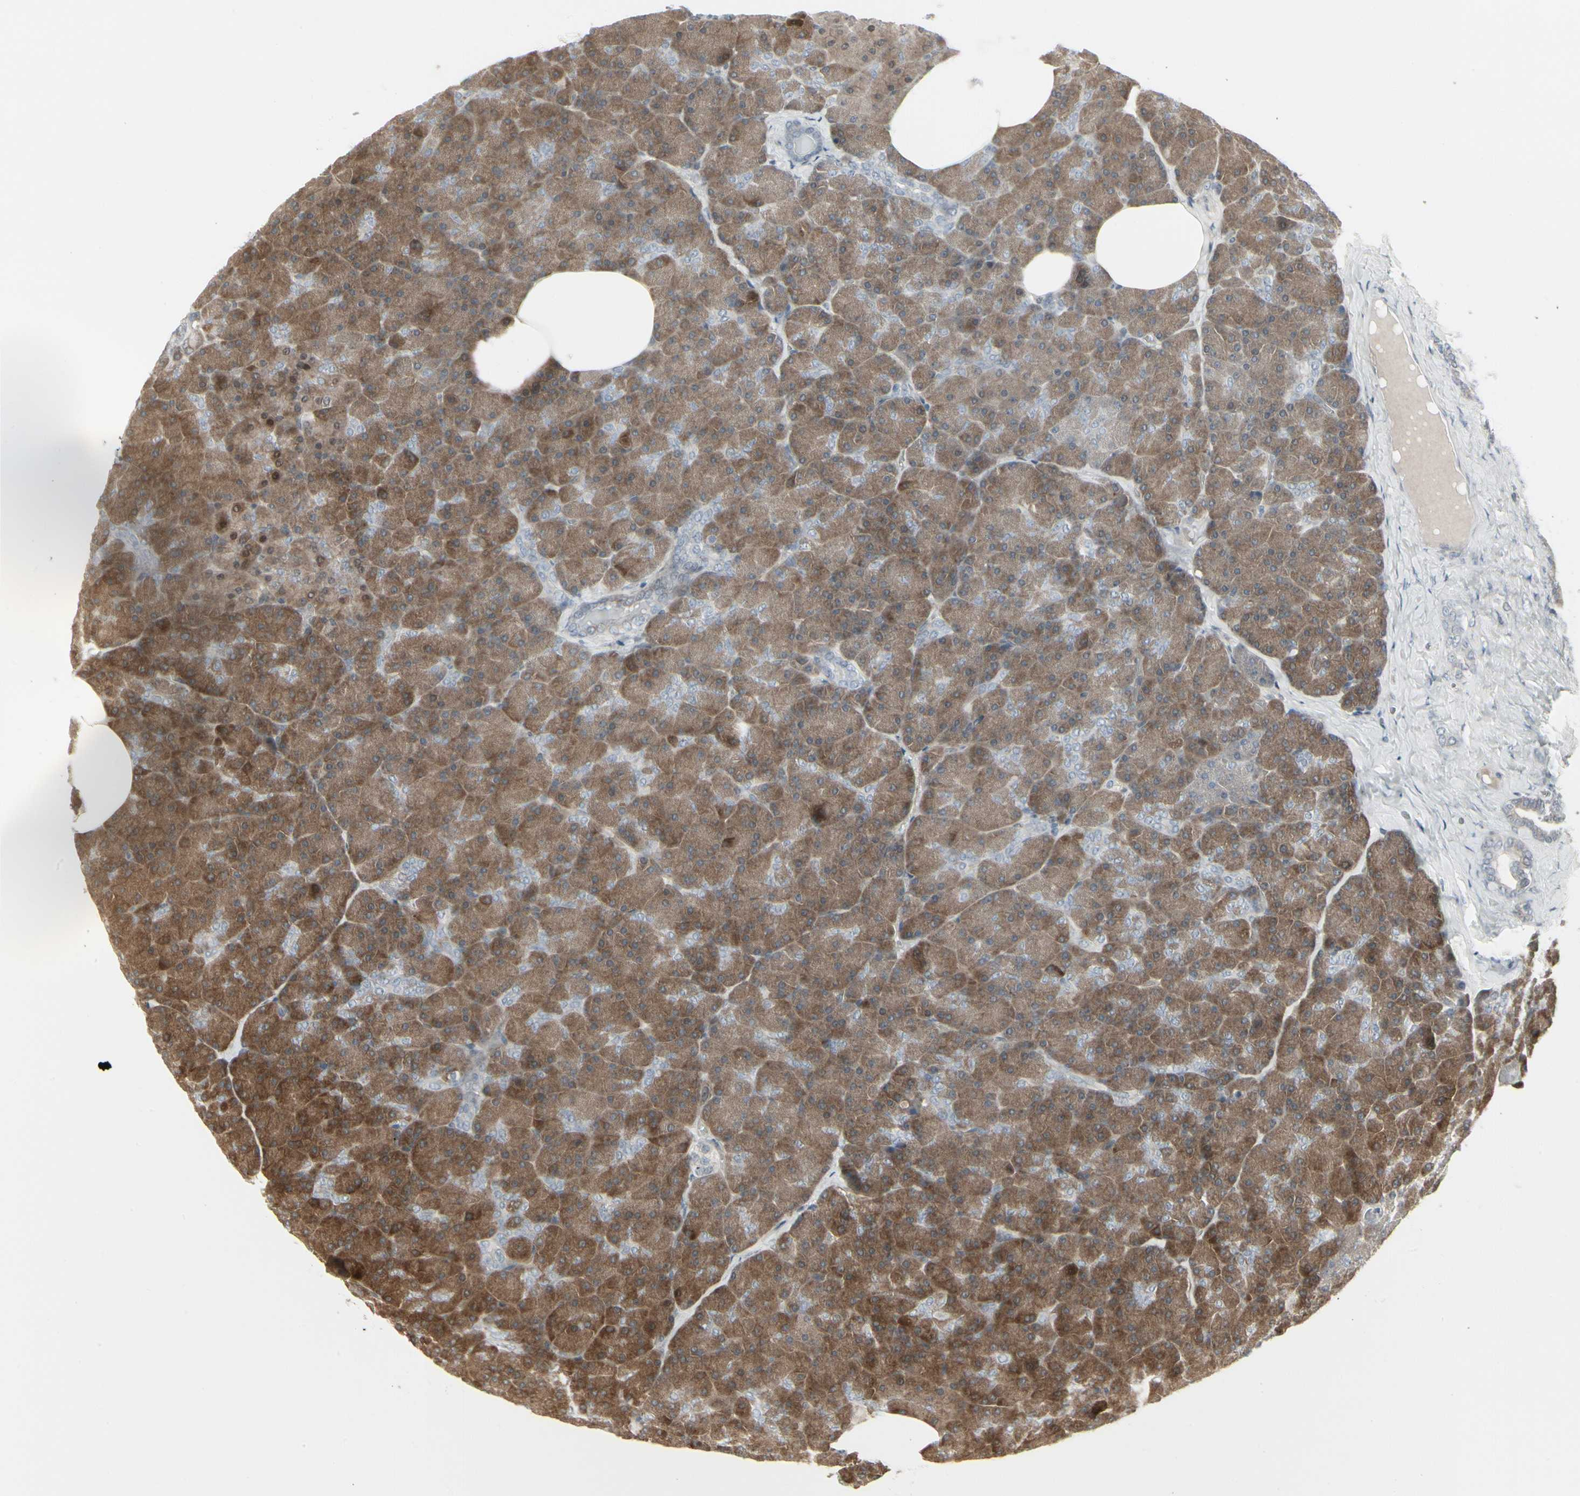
{"staining": {"intensity": "strong", "quantity": ">75%", "location": "cytoplasmic/membranous"}, "tissue": "pancreas", "cell_type": "Exocrine glandular cells", "image_type": "normal", "snomed": [{"axis": "morphology", "description": "Normal tissue, NOS"}, {"axis": "topography", "description": "Pancreas"}], "caption": "Strong cytoplasmic/membranous positivity for a protein is present in about >75% of exocrine glandular cells of benign pancreas using immunohistochemistry (IHC).", "gene": "IGFBP6", "patient": {"sex": "female", "age": 35}}